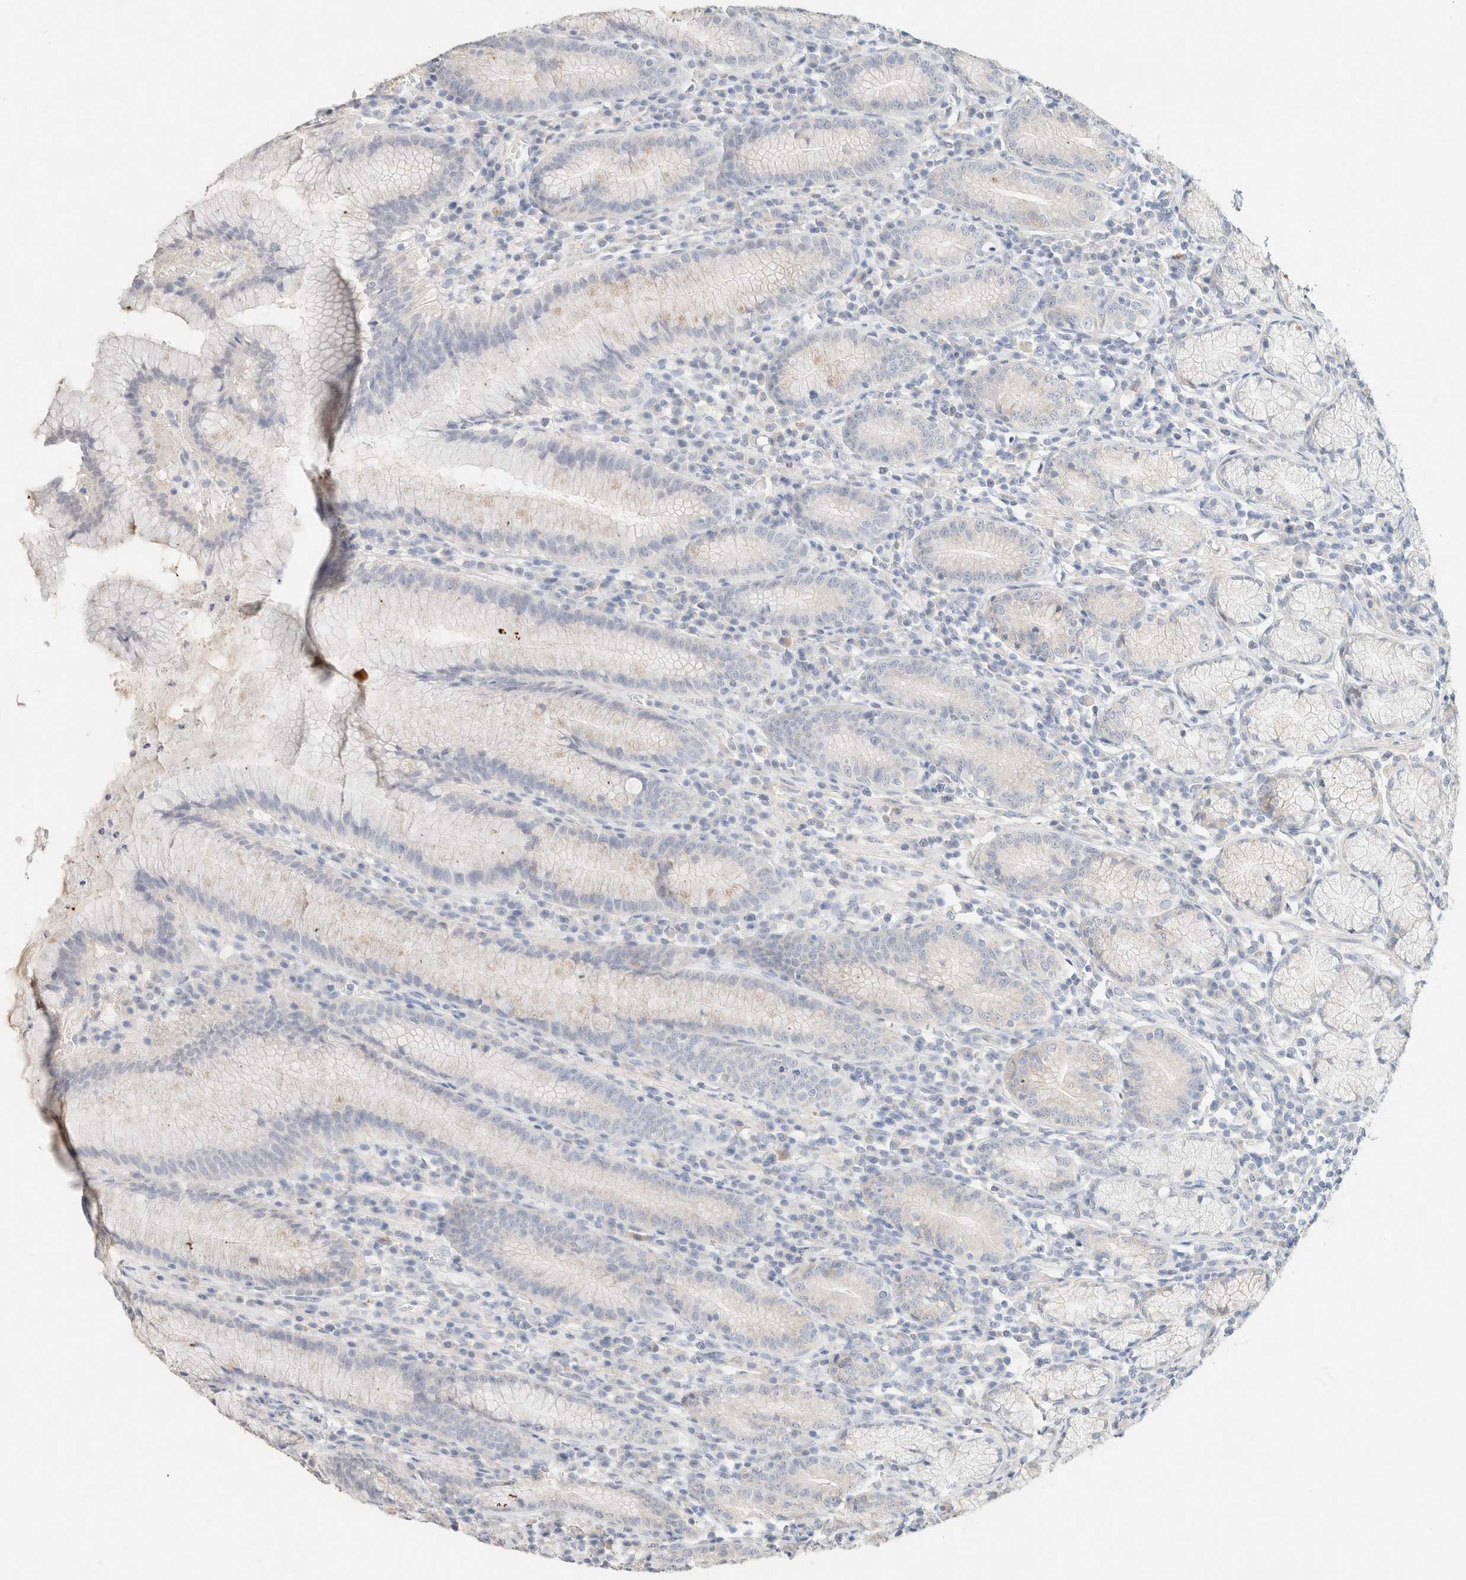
{"staining": {"intensity": "moderate", "quantity": "<25%", "location": "cytoplasmic/membranous"}, "tissue": "stomach", "cell_type": "Glandular cells", "image_type": "normal", "snomed": [{"axis": "morphology", "description": "Normal tissue, NOS"}, {"axis": "topography", "description": "Stomach"}], "caption": "IHC photomicrograph of normal stomach: human stomach stained using immunohistochemistry (IHC) displays low levels of moderate protein expression localized specifically in the cytoplasmic/membranous of glandular cells, appearing as a cytoplasmic/membranous brown color.", "gene": "CA12", "patient": {"sex": "male", "age": 55}}